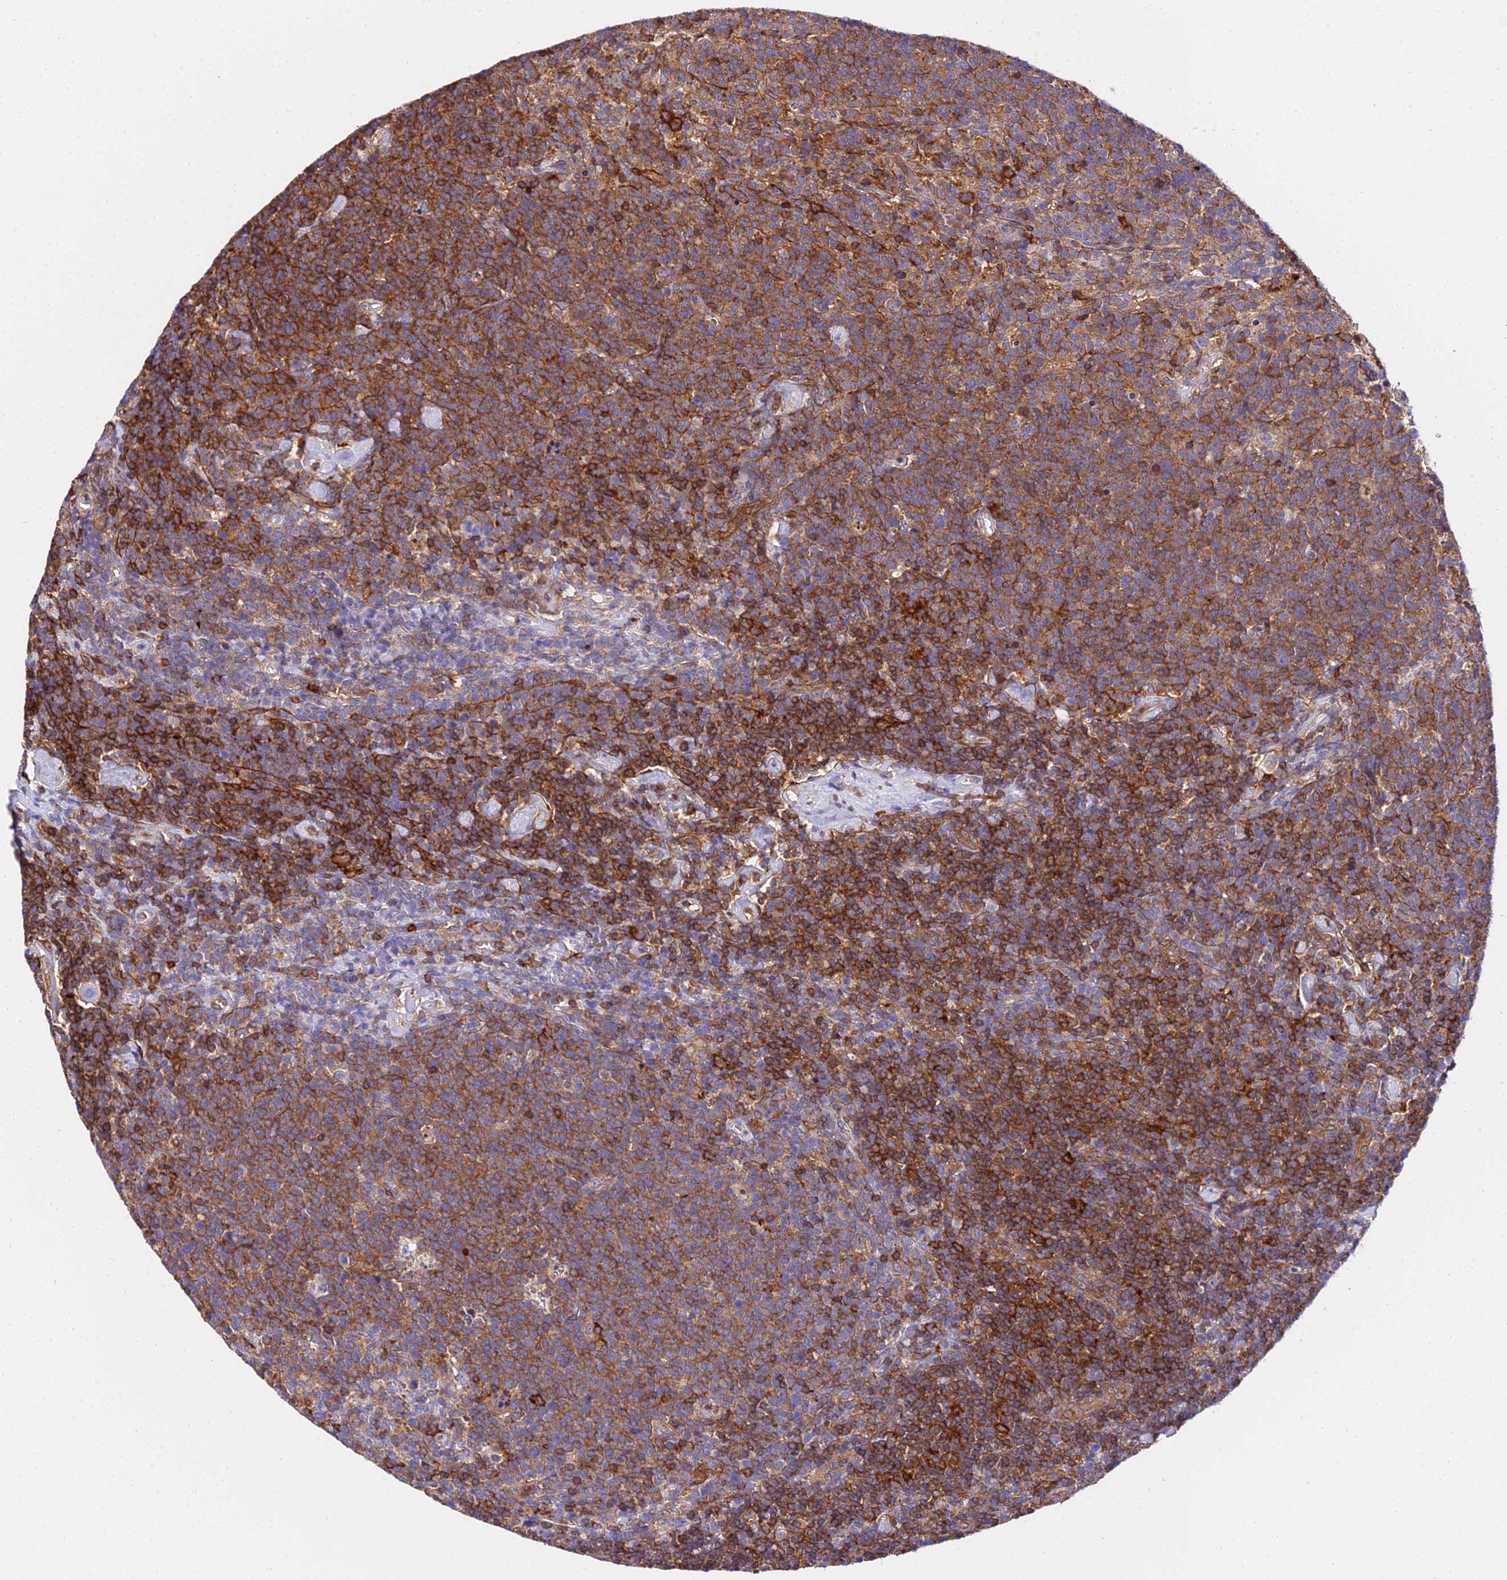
{"staining": {"intensity": "moderate", "quantity": ">75%", "location": "cytoplasmic/membranous"}, "tissue": "lymphoma", "cell_type": "Tumor cells", "image_type": "cancer", "snomed": [{"axis": "morphology", "description": "Malignant lymphoma, non-Hodgkin's type, High grade"}, {"axis": "topography", "description": "Lymph node"}], "caption": "Immunohistochemistry histopathology image of neoplastic tissue: human malignant lymphoma, non-Hodgkin's type (high-grade) stained using IHC demonstrates medium levels of moderate protein expression localized specifically in the cytoplasmic/membranous of tumor cells, appearing as a cytoplasmic/membranous brown color.", "gene": "CSRP1", "patient": {"sex": "male", "age": 61}}